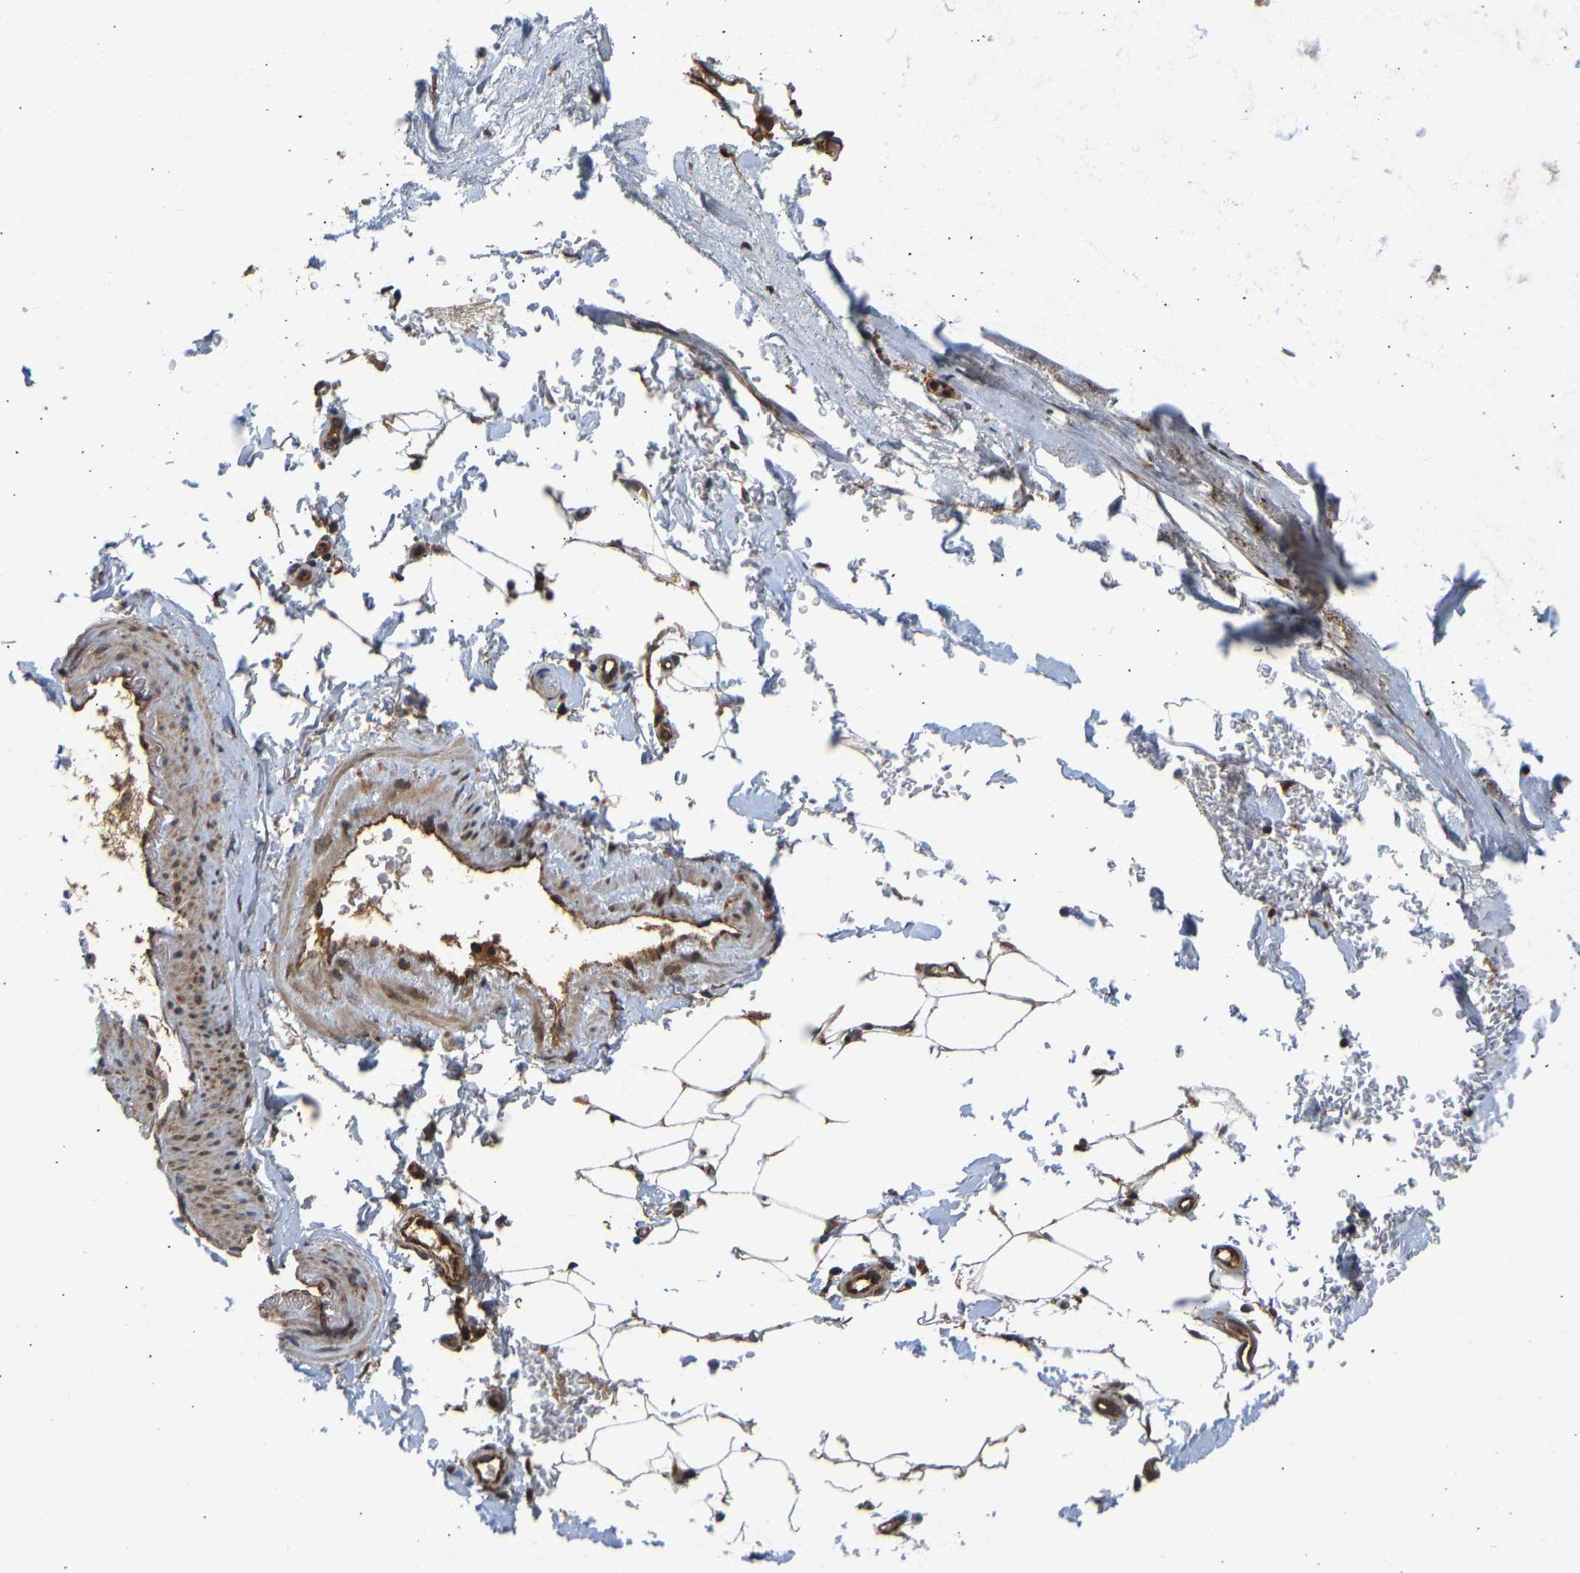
{"staining": {"intensity": "weak", "quantity": ">75%", "location": "cytoplasmic/membranous"}, "tissue": "adipose tissue", "cell_type": "Adipocytes", "image_type": "normal", "snomed": [{"axis": "morphology", "description": "Normal tissue, NOS"}, {"axis": "topography", "description": "Cartilage tissue"}, {"axis": "topography", "description": "Bronchus"}], "caption": "A high-resolution photomicrograph shows immunohistochemistry (IHC) staining of benign adipose tissue, which reveals weak cytoplasmic/membranous expression in approximately >75% of adipocytes.", "gene": "RASGRF2", "patient": {"sex": "female", "age": 73}}